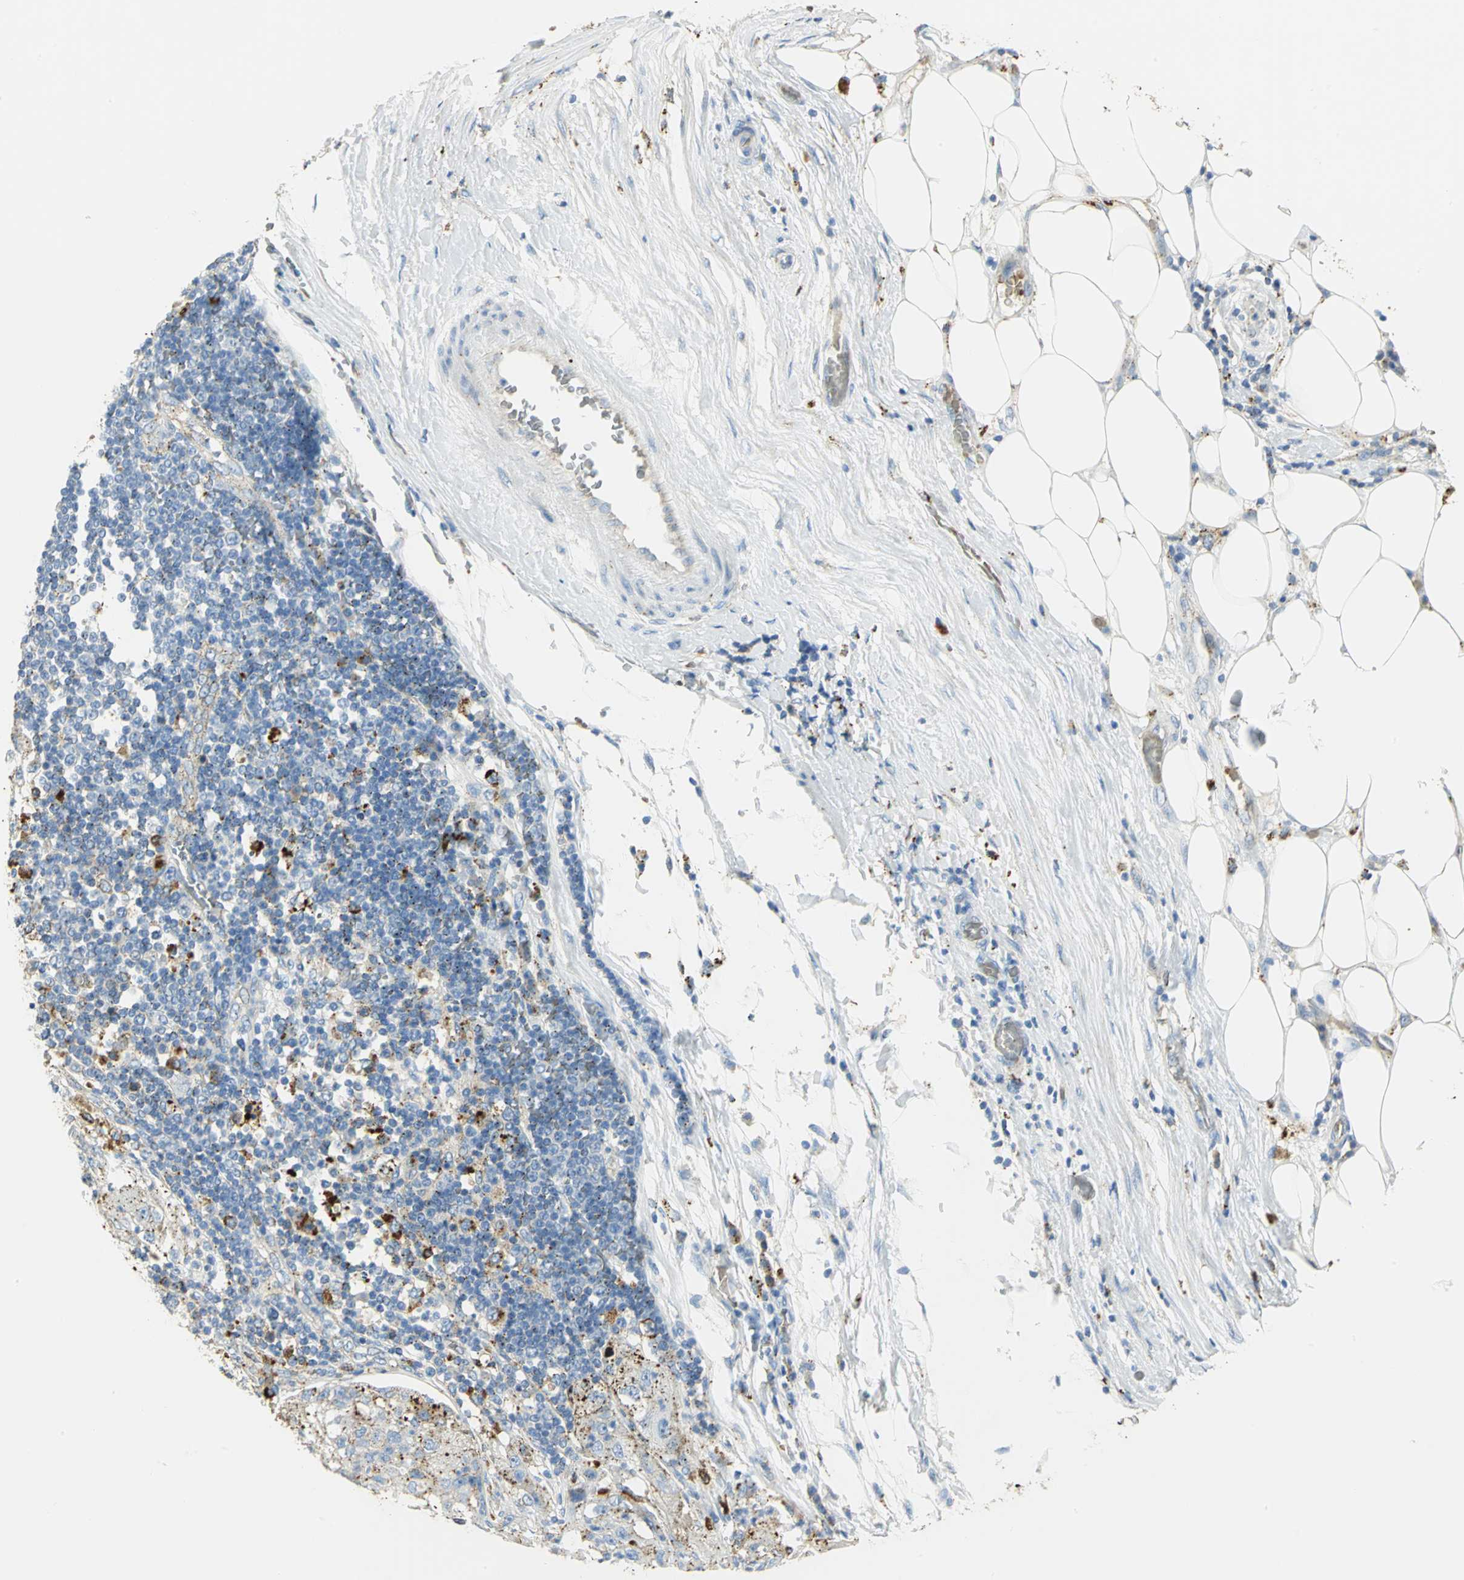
{"staining": {"intensity": "moderate", "quantity": "25%-75%", "location": "cytoplasmic/membranous"}, "tissue": "lung cancer", "cell_type": "Tumor cells", "image_type": "cancer", "snomed": [{"axis": "morphology", "description": "Inflammation, NOS"}, {"axis": "morphology", "description": "Squamous cell carcinoma, NOS"}, {"axis": "topography", "description": "Lymph node"}, {"axis": "topography", "description": "Soft tissue"}, {"axis": "topography", "description": "Lung"}], "caption": "This is an image of immunohistochemistry staining of lung cancer (squamous cell carcinoma), which shows moderate staining in the cytoplasmic/membranous of tumor cells.", "gene": "ARSA", "patient": {"sex": "male", "age": 66}}